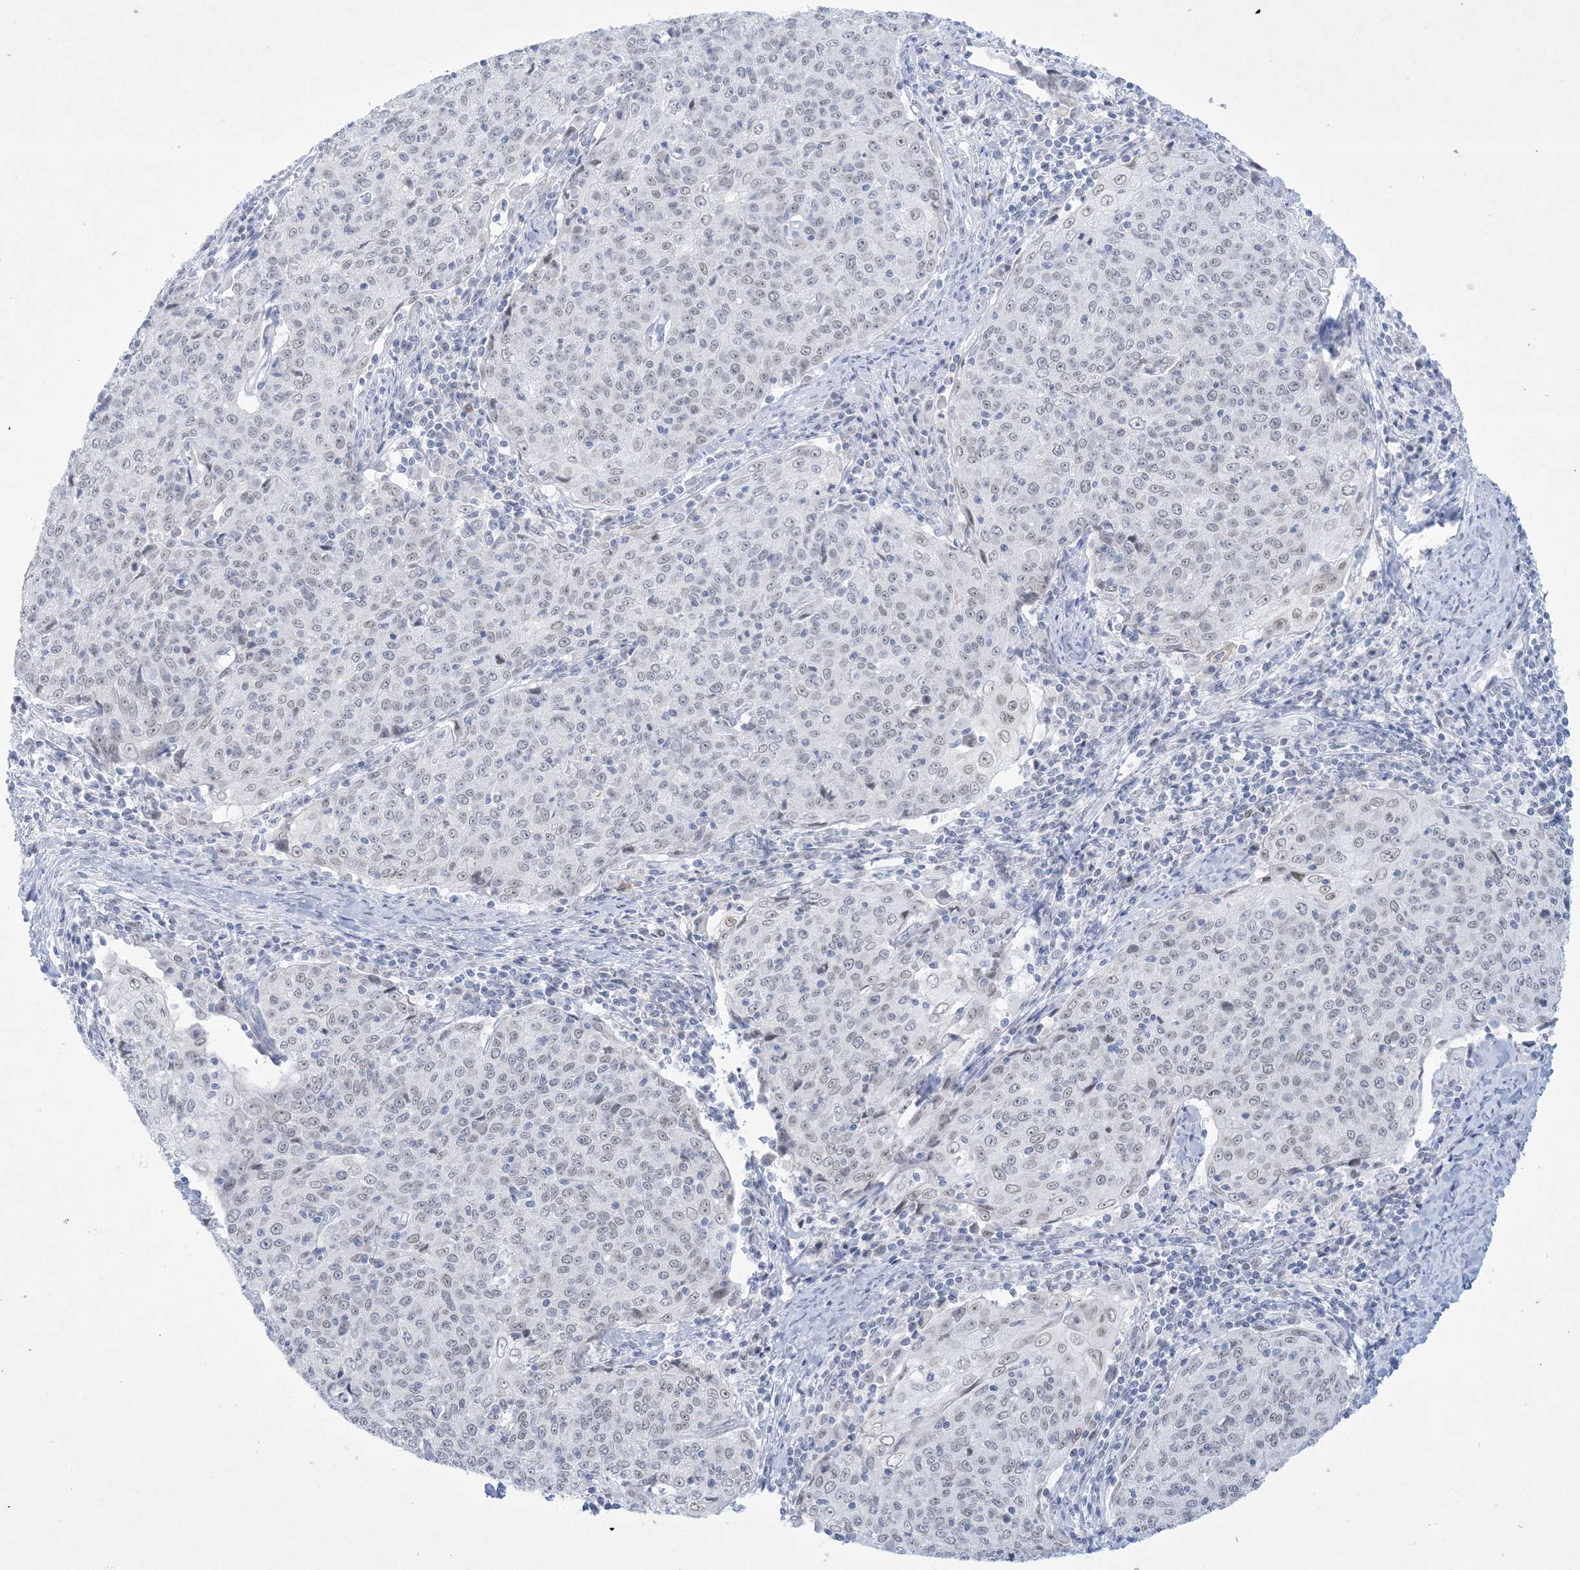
{"staining": {"intensity": "weak", "quantity": "<25%", "location": "nuclear"}, "tissue": "cervical cancer", "cell_type": "Tumor cells", "image_type": "cancer", "snomed": [{"axis": "morphology", "description": "Squamous cell carcinoma, NOS"}, {"axis": "topography", "description": "Cervix"}], "caption": "This is an immunohistochemistry histopathology image of human cervical cancer. There is no staining in tumor cells.", "gene": "HOMEZ", "patient": {"sex": "female", "age": 48}}